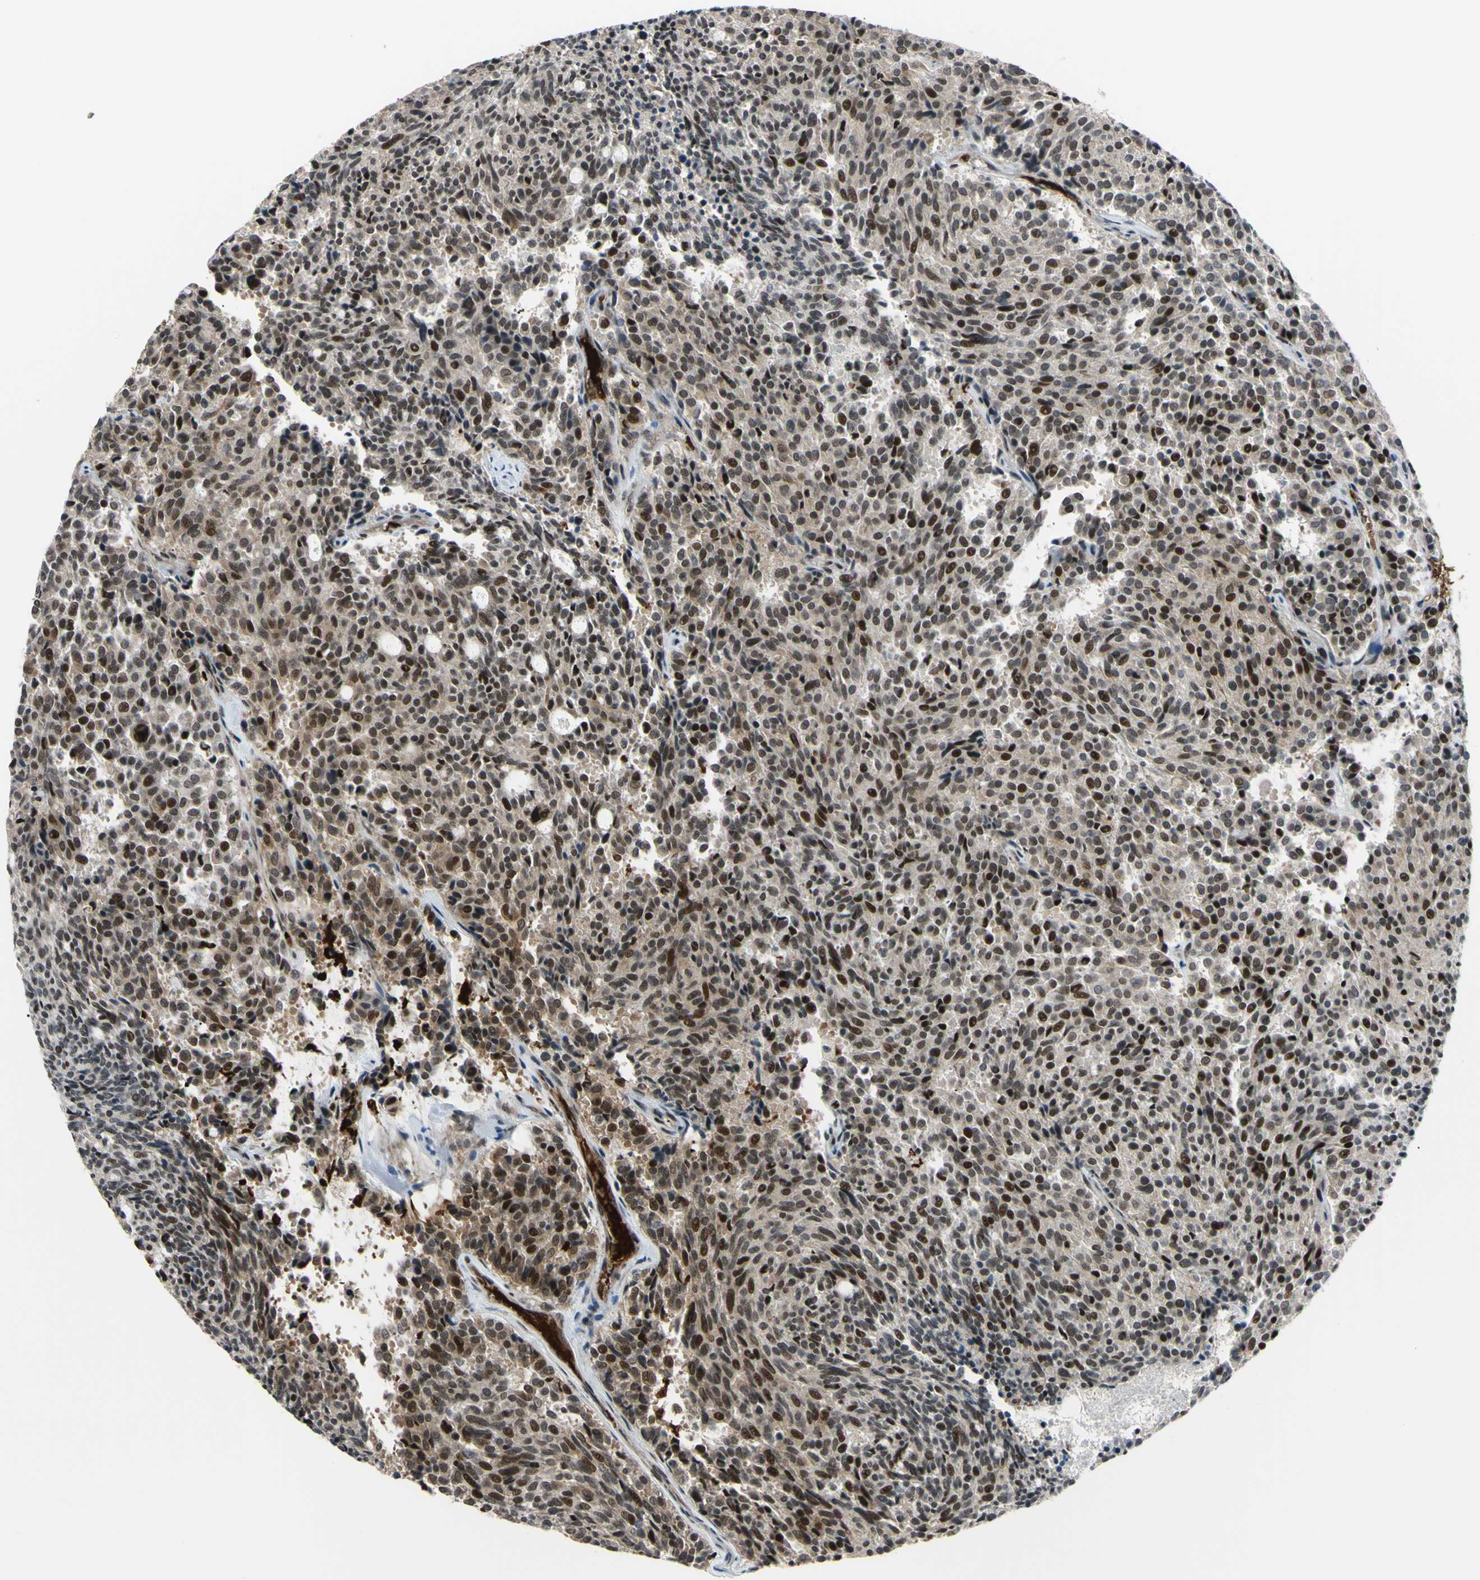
{"staining": {"intensity": "moderate", "quantity": ">75%", "location": "nuclear"}, "tissue": "carcinoid", "cell_type": "Tumor cells", "image_type": "cancer", "snomed": [{"axis": "morphology", "description": "Carcinoid, malignant, NOS"}, {"axis": "topography", "description": "Pancreas"}], "caption": "The image reveals immunohistochemical staining of carcinoid (malignant). There is moderate nuclear expression is seen in approximately >75% of tumor cells.", "gene": "THAP12", "patient": {"sex": "female", "age": 54}}